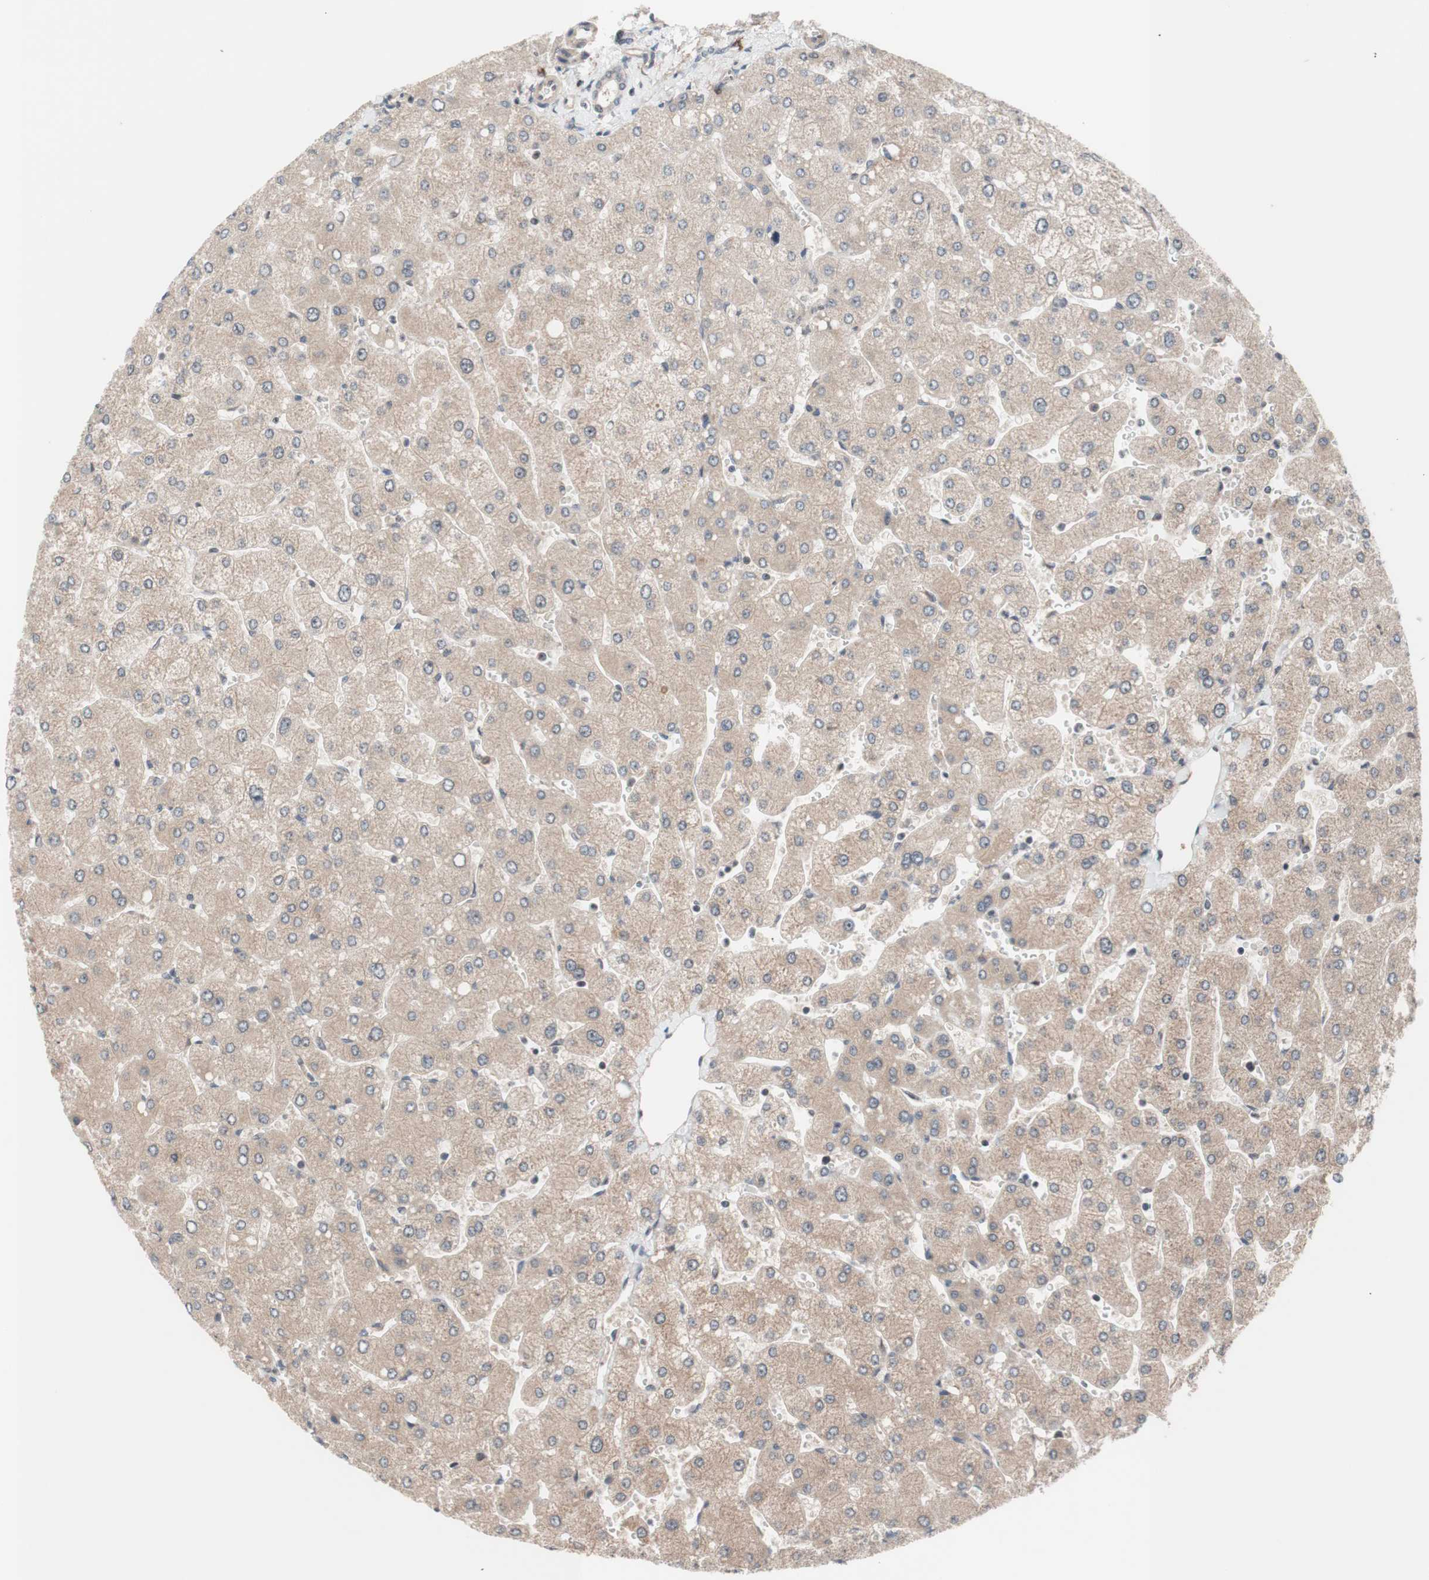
{"staining": {"intensity": "negative", "quantity": "none", "location": "none"}, "tissue": "liver", "cell_type": "Cholangiocytes", "image_type": "normal", "snomed": [{"axis": "morphology", "description": "Normal tissue, NOS"}, {"axis": "topography", "description": "Liver"}], "caption": "Immunohistochemical staining of unremarkable human liver demonstrates no significant expression in cholangiocytes.", "gene": "CD55", "patient": {"sex": "male", "age": 55}}